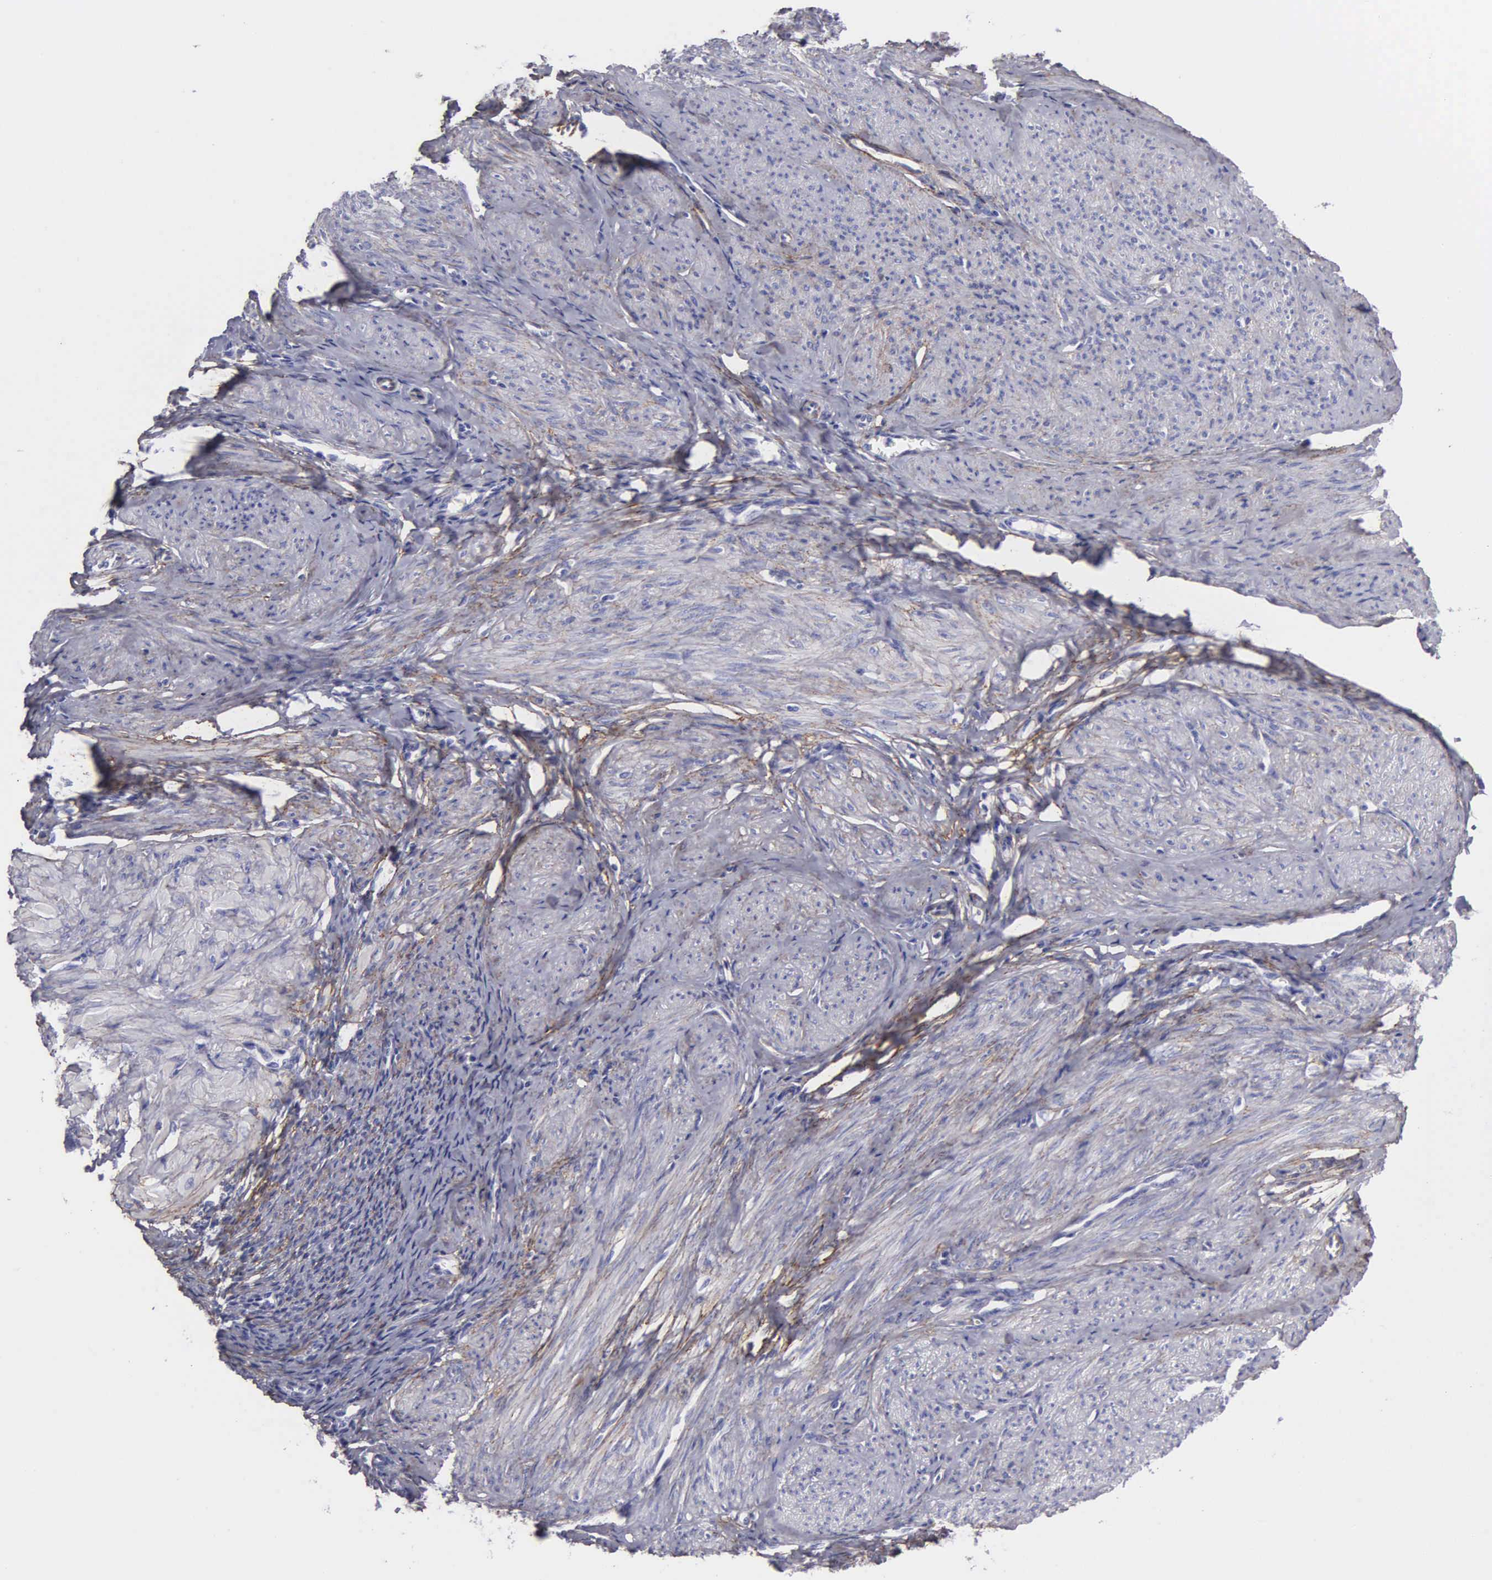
{"staining": {"intensity": "weak", "quantity": "25%-75%", "location": "cytoplasmic/membranous"}, "tissue": "smooth muscle", "cell_type": "Smooth muscle cells", "image_type": "normal", "snomed": [{"axis": "morphology", "description": "Normal tissue, NOS"}, {"axis": "topography", "description": "Uterus"}], "caption": "A brown stain highlights weak cytoplasmic/membranous staining of a protein in smooth muscle cells of unremarkable smooth muscle.", "gene": "FBLN5", "patient": {"sex": "female", "age": 45}}